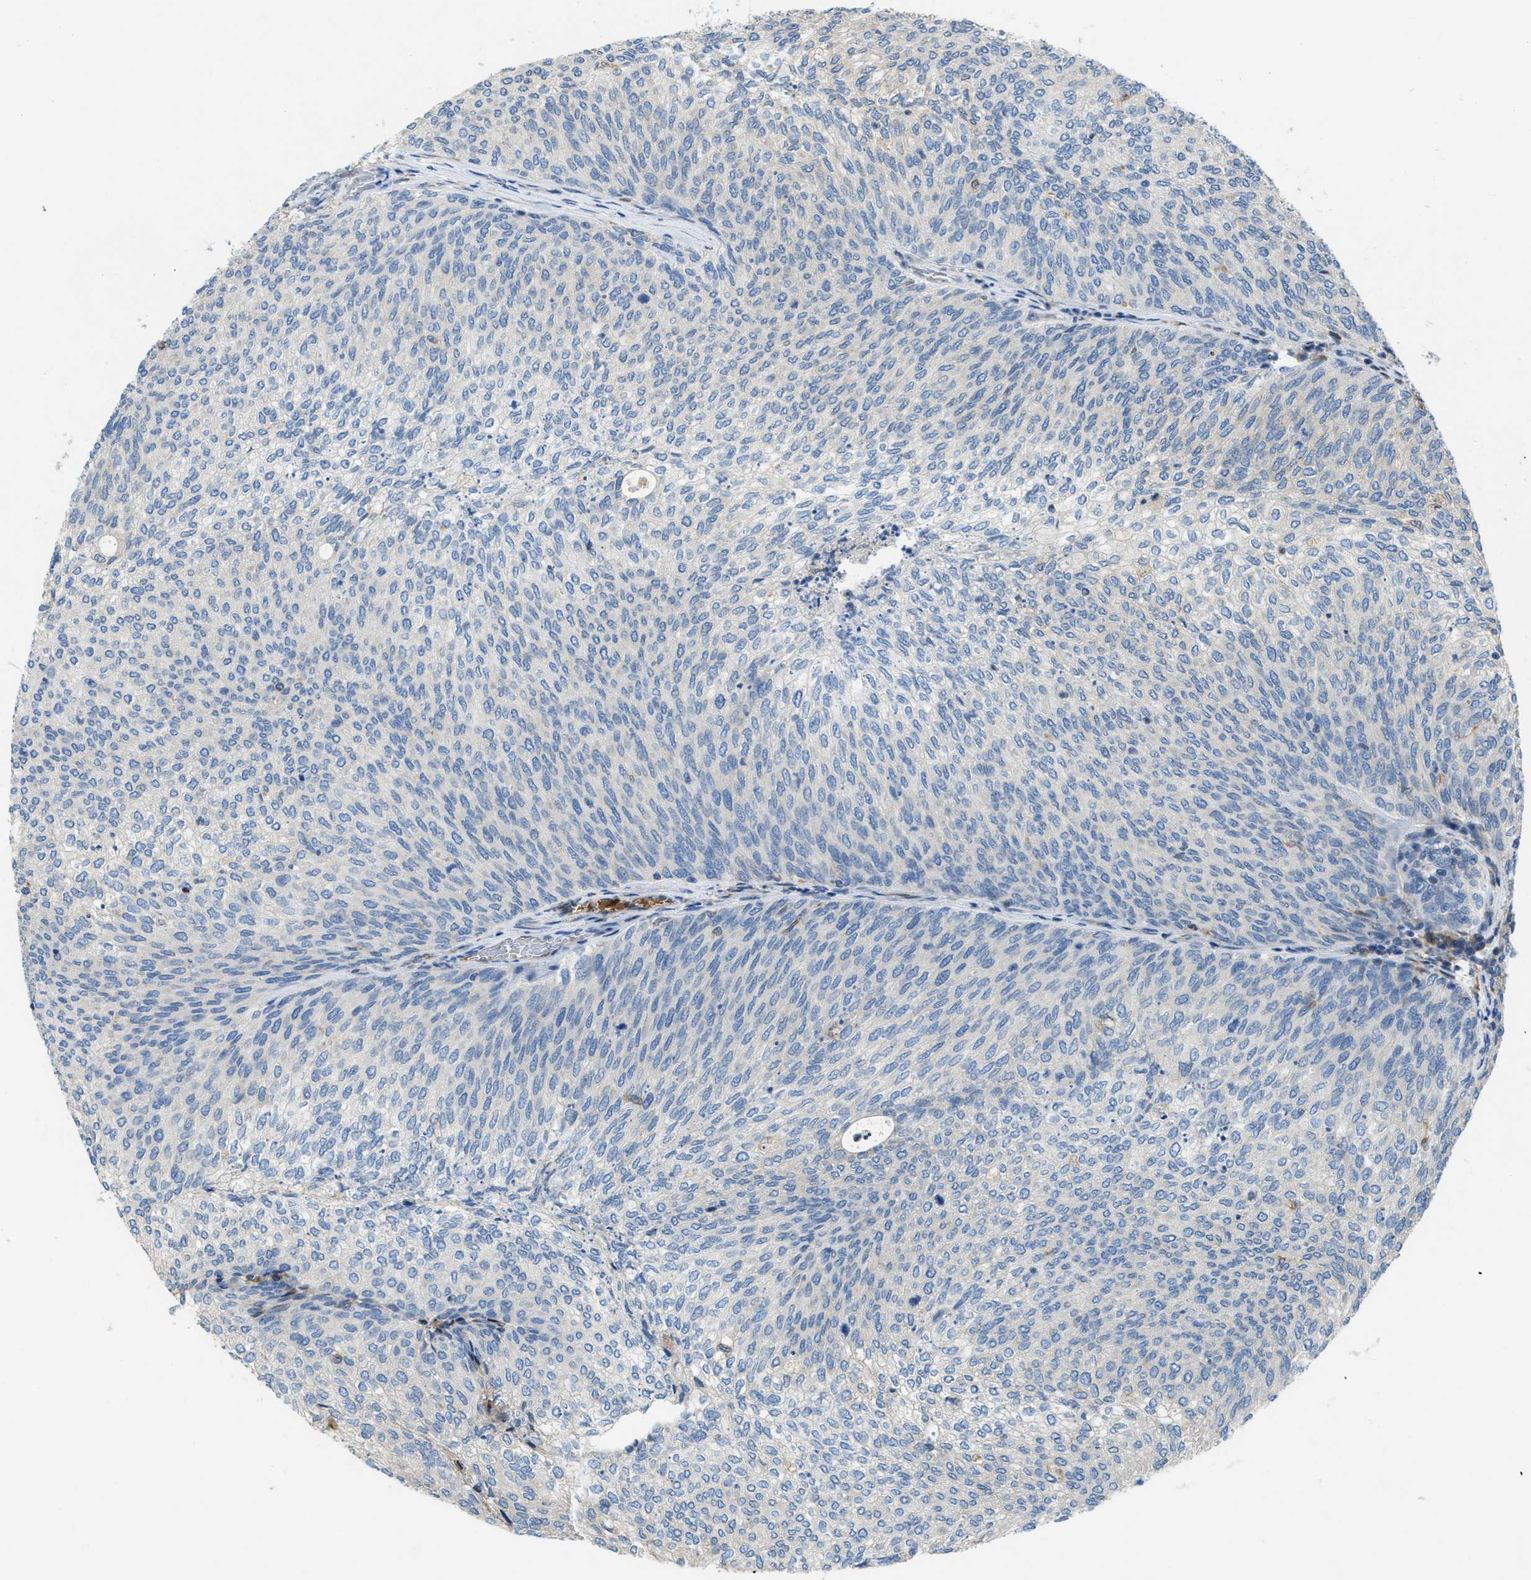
{"staining": {"intensity": "negative", "quantity": "none", "location": "none"}, "tissue": "urothelial cancer", "cell_type": "Tumor cells", "image_type": "cancer", "snomed": [{"axis": "morphology", "description": "Urothelial carcinoma, Low grade"}, {"axis": "topography", "description": "Urinary bladder"}], "caption": "High power microscopy photomicrograph of an immunohistochemistry histopathology image of urothelial cancer, revealing no significant expression in tumor cells.", "gene": "MPDU1", "patient": {"sex": "female", "age": 79}}